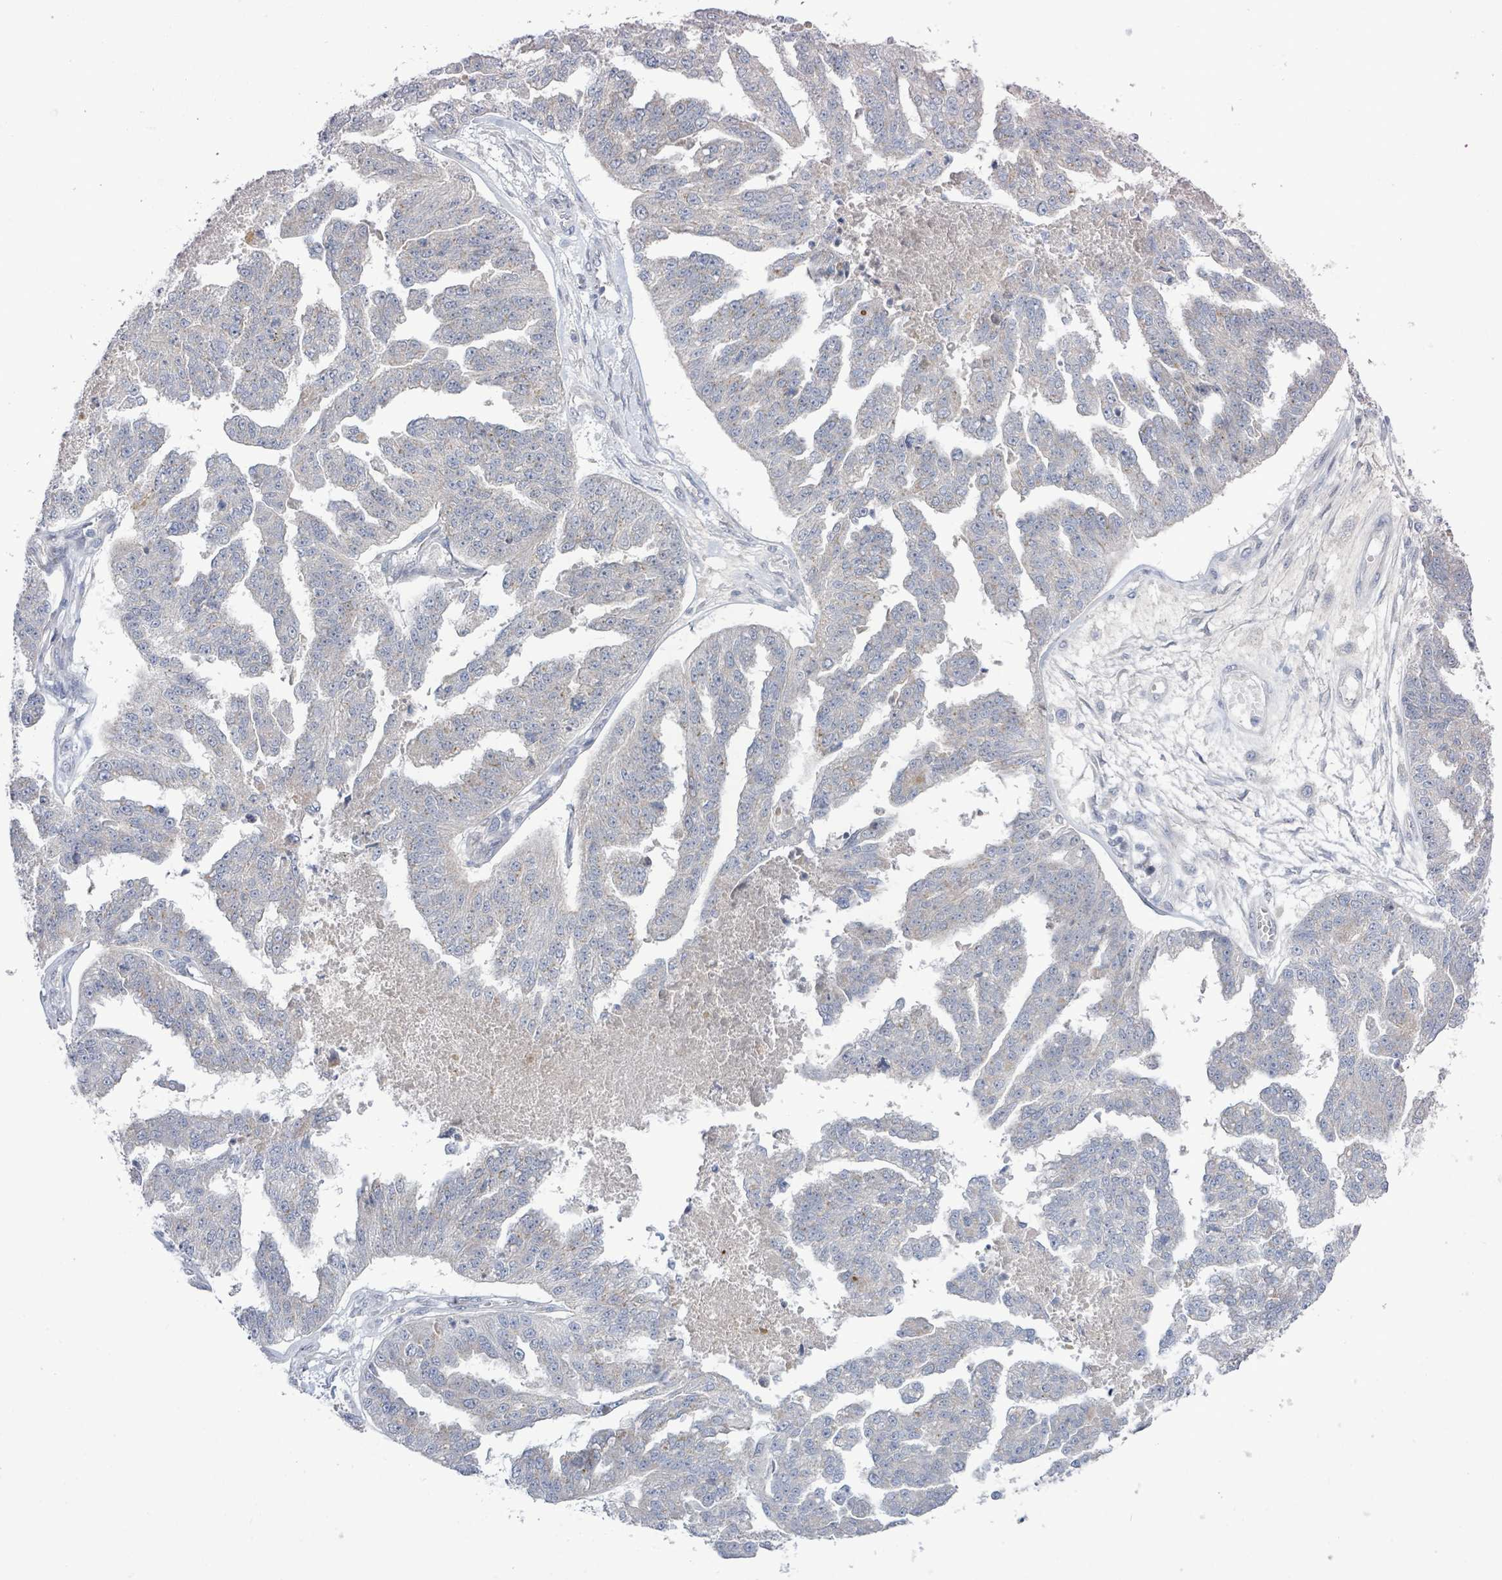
{"staining": {"intensity": "weak", "quantity": "<25%", "location": "cytoplasmic/membranous"}, "tissue": "ovarian cancer", "cell_type": "Tumor cells", "image_type": "cancer", "snomed": [{"axis": "morphology", "description": "Cystadenocarcinoma, serous, NOS"}, {"axis": "topography", "description": "Ovary"}], "caption": "This image is of ovarian serous cystadenocarcinoma stained with IHC to label a protein in brown with the nuclei are counter-stained blue. There is no positivity in tumor cells.", "gene": "ZFPM1", "patient": {"sex": "female", "age": 58}}